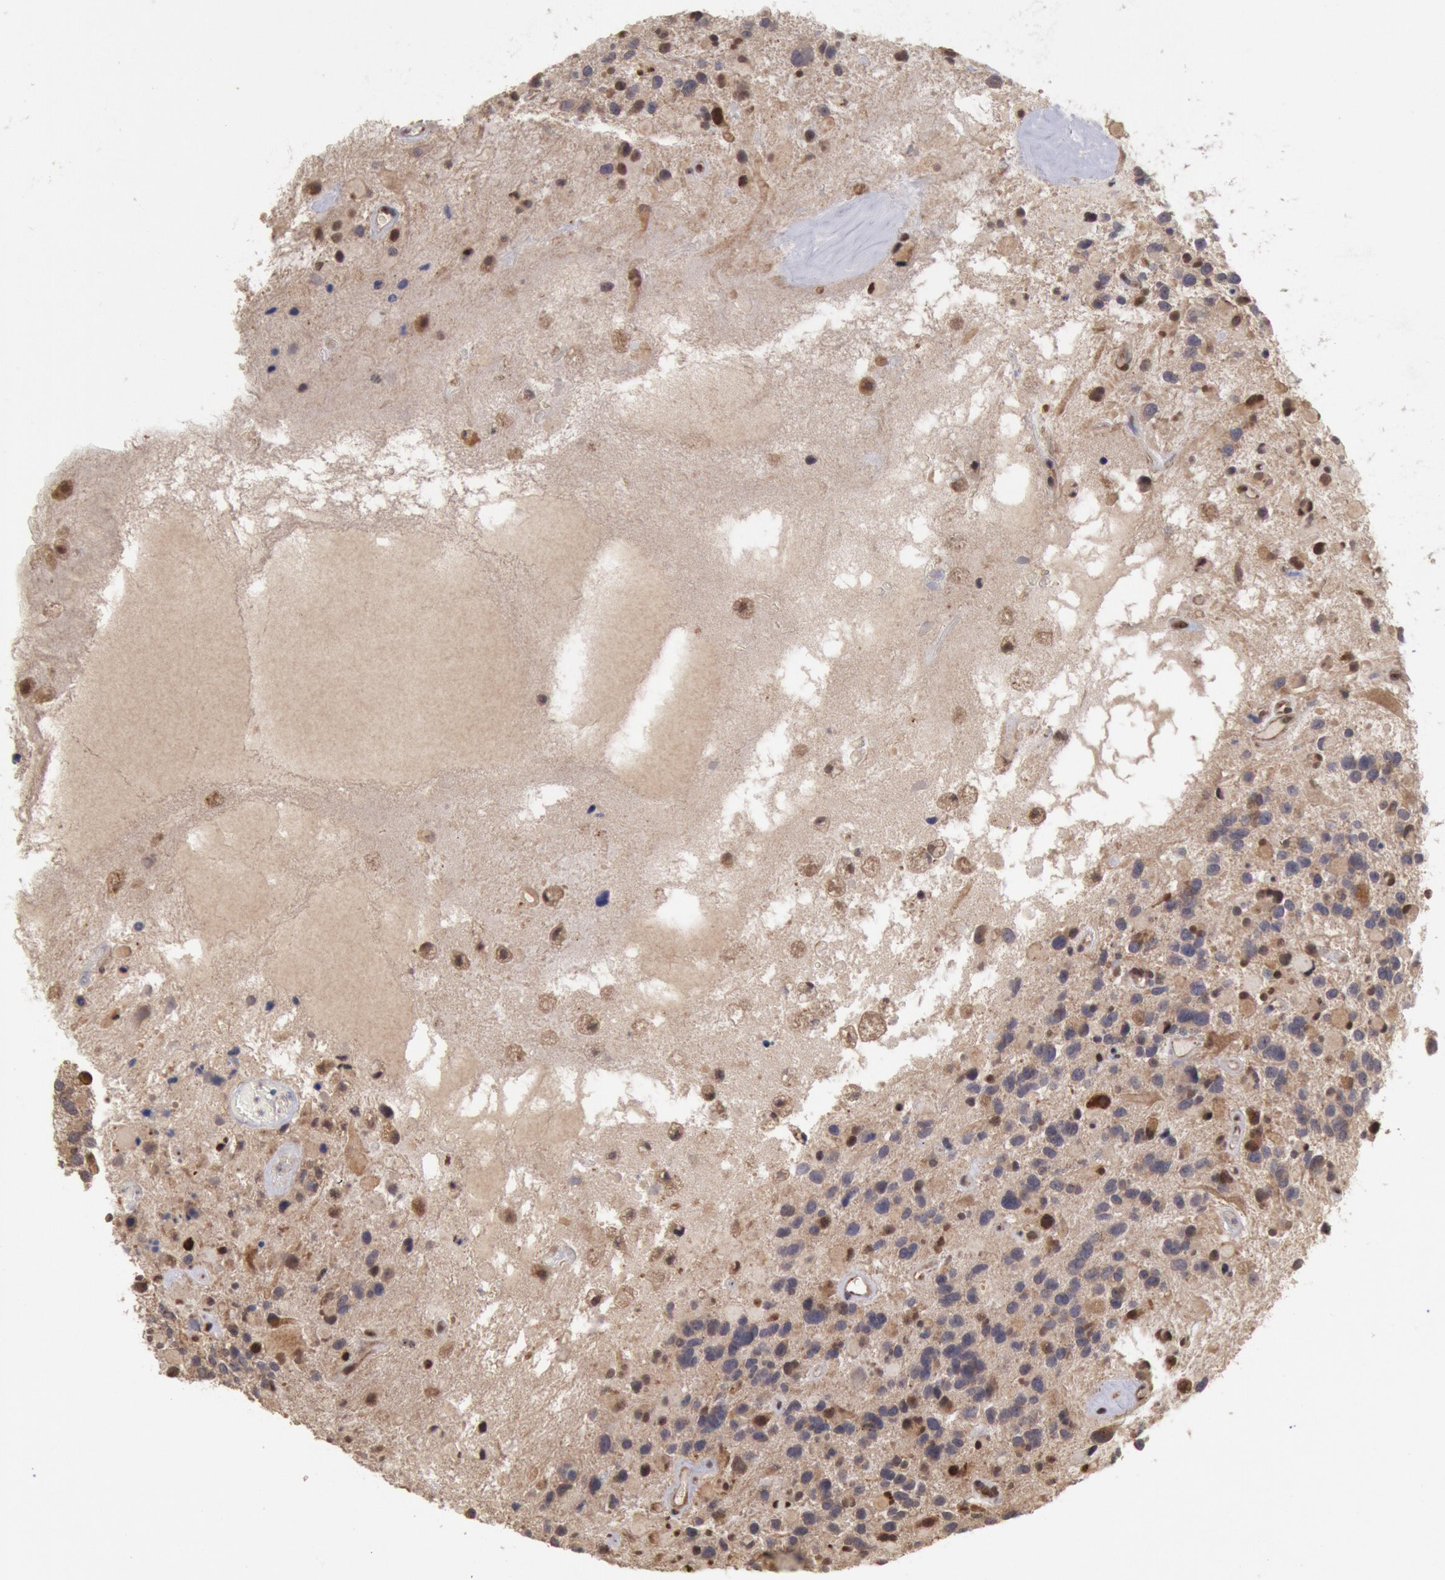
{"staining": {"intensity": "moderate", "quantity": "<25%", "location": "cytoplasmic/membranous"}, "tissue": "glioma", "cell_type": "Tumor cells", "image_type": "cancer", "snomed": [{"axis": "morphology", "description": "Glioma, malignant, High grade"}, {"axis": "topography", "description": "Brain"}], "caption": "There is low levels of moderate cytoplasmic/membranous positivity in tumor cells of malignant glioma (high-grade), as demonstrated by immunohistochemical staining (brown color).", "gene": "STX17", "patient": {"sex": "female", "age": 37}}